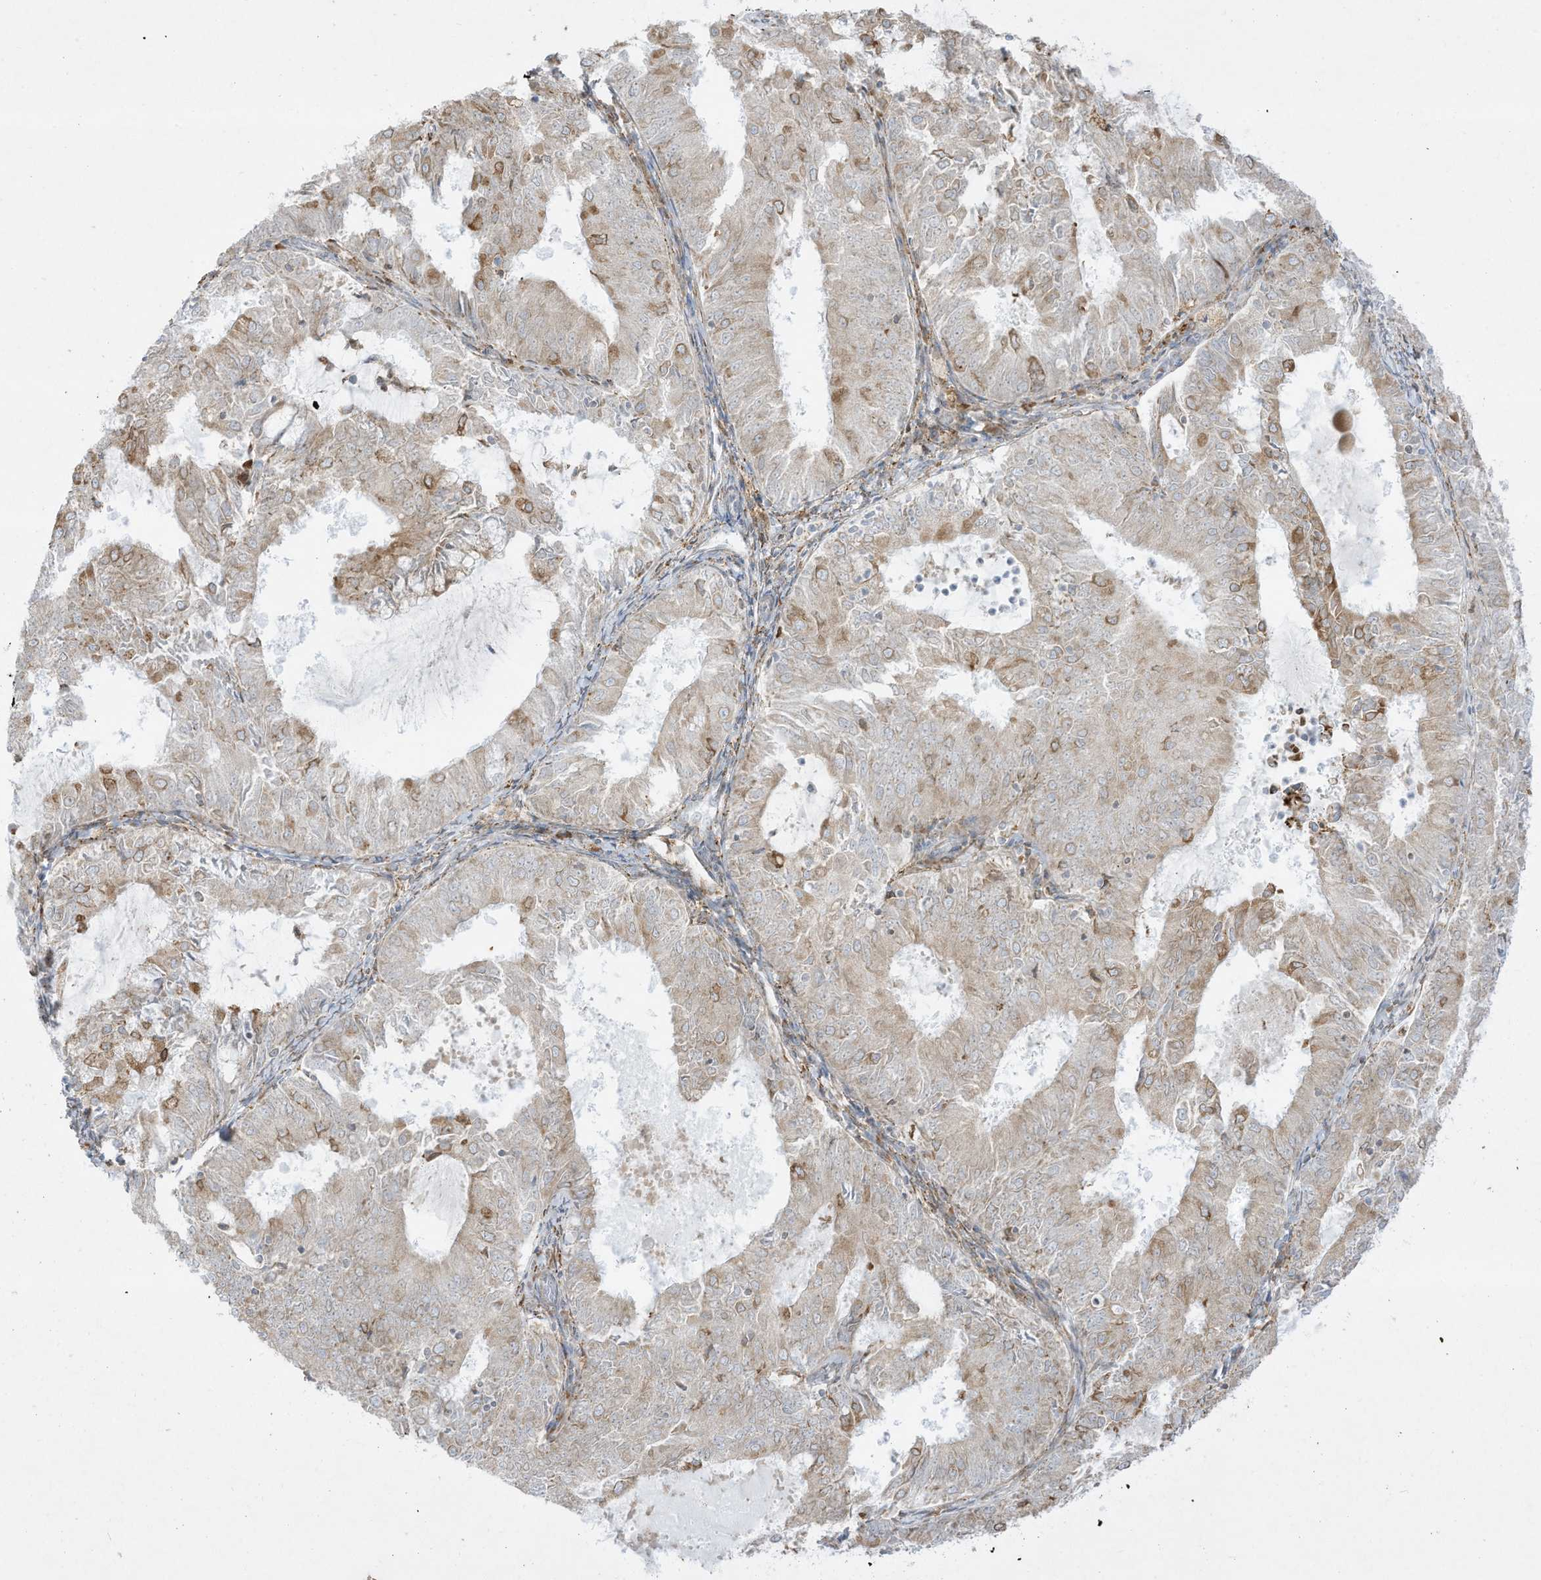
{"staining": {"intensity": "weak", "quantity": "<25%", "location": "cytoplasmic/membranous"}, "tissue": "endometrial cancer", "cell_type": "Tumor cells", "image_type": "cancer", "snomed": [{"axis": "morphology", "description": "Adenocarcinoma, NOS"}, {"axis": "topography", "description": "Endometrium"}], "caption": "DAB (3,3'-diaminobenzidine) immunohistochemical staining of human endometrial adenocarcinoma displays no significant positivity in tumor cells.", "gene": "PTK6", "patient": {"sex": "female", "age": 57}}